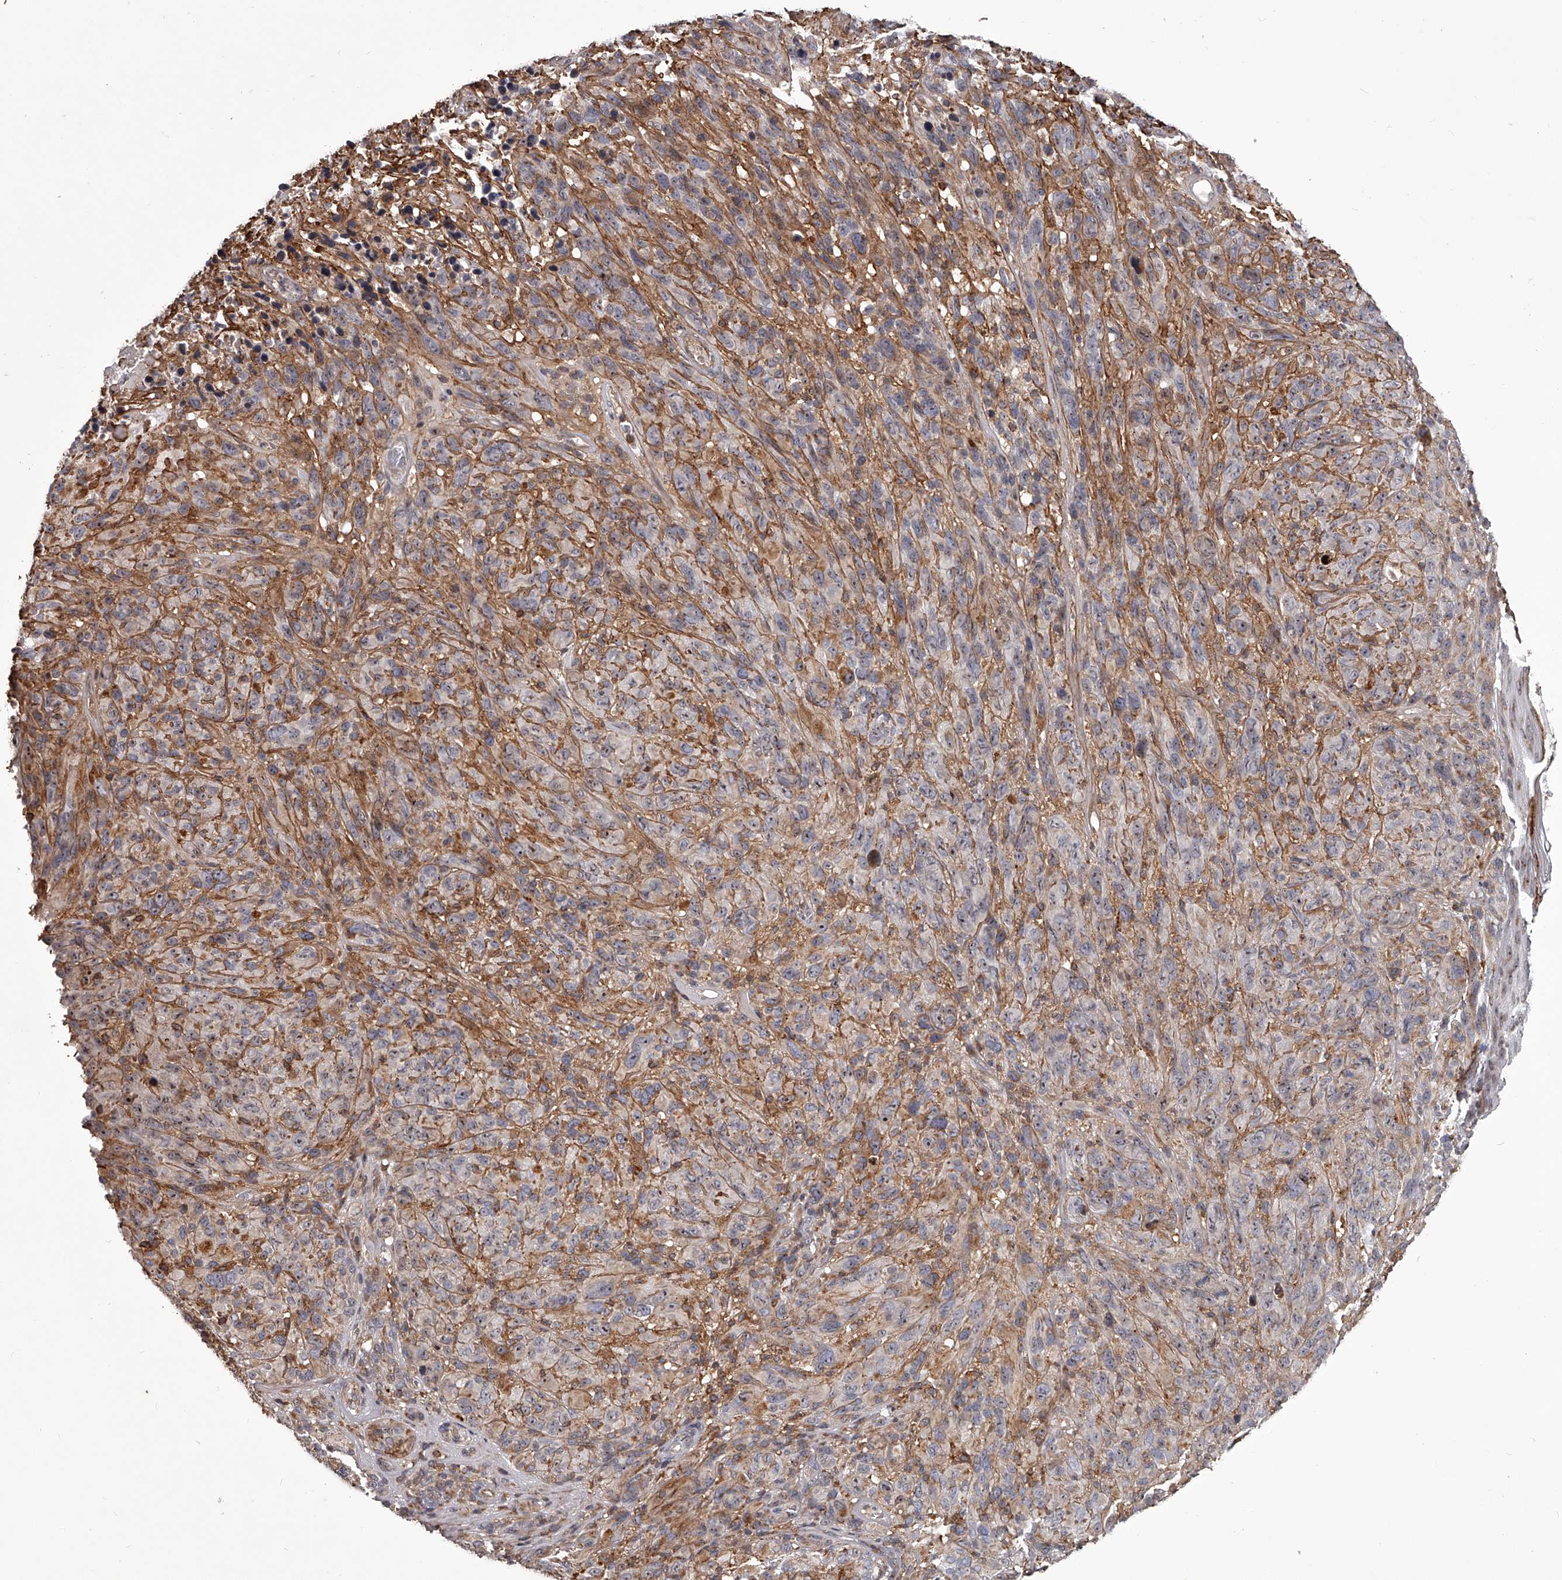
{"staining": {"intensity": "moderate", "quantity": "<25%", "location": "nuclear"}, "tissue": "melanoma", "cell_type": "Tumor cells", "image_type": "cancer", "snomed": [{"axis": "morphology", "description": "Malignant melanoma, NOS"}, {"axis": "topography", "description": "Skin of head"}], "caption": "An immunohistochemistry histopathology image of tumor tissue is shown. Protein staining in brown shows moderate nuclear positivity in melanoma within tumor cells.", "gene": "RRP36", "patient": {"sex": "male", "age": 96}}